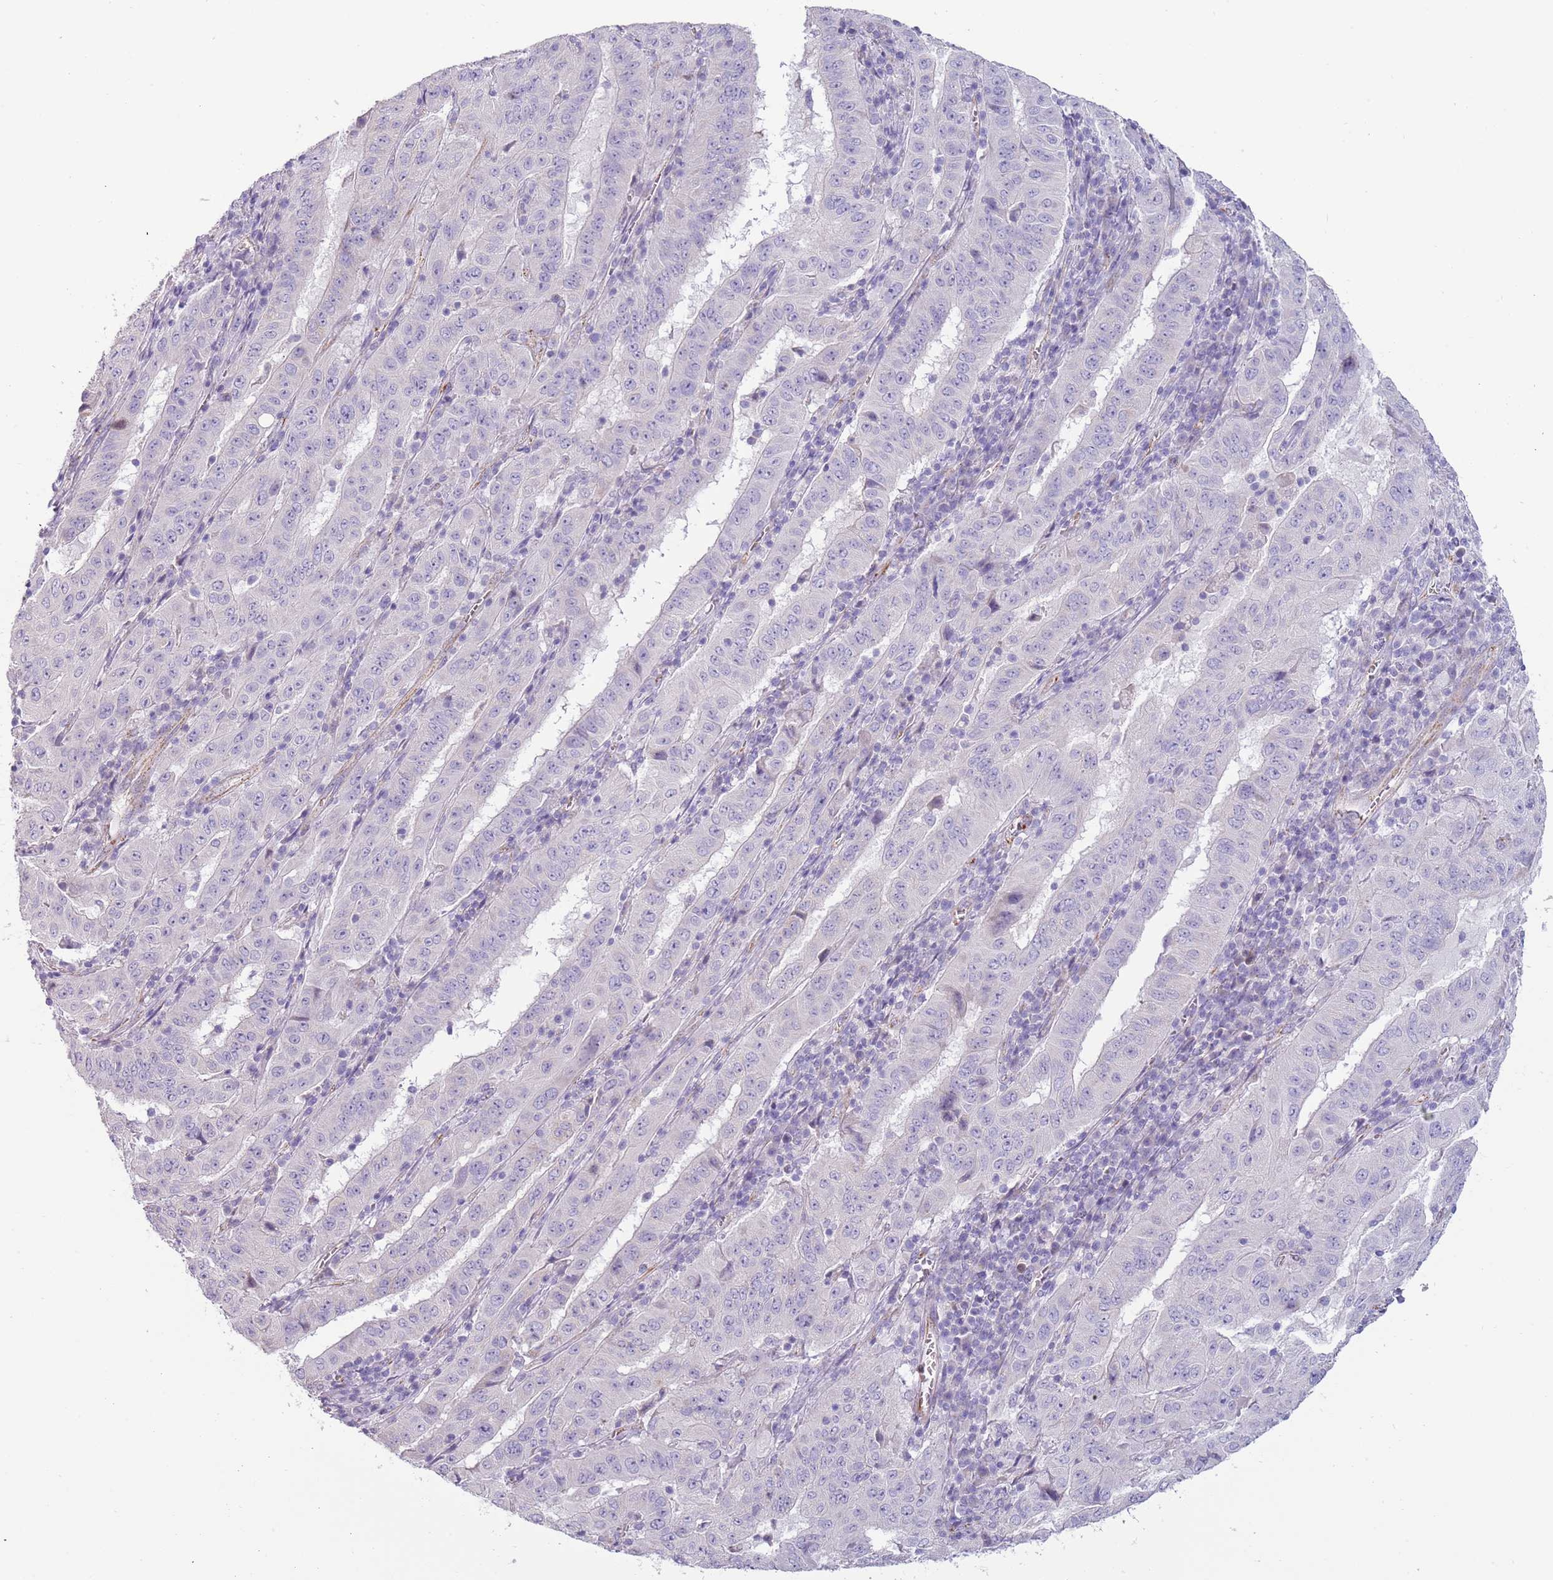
{"staining": {"intensity": "negative", "quantity": "none", "location": "none"}, "tissue": "pancreatic cancer", "cell_type": "Tumor cells", "image_type": "cancer", "snomed": [{"axis": "morphology", "description": "Adenocarcinoma, NOS"}, {"axis": "topography", "description": "Pancreas"}], "caption": "This is an immunohistochemistry (IHC) histopathology image of human pancreatic adenocarcinoma. There is no positivity in tumor cells.", "gene": "RNF222", "patient": {"sex": "male", "age": 63}}